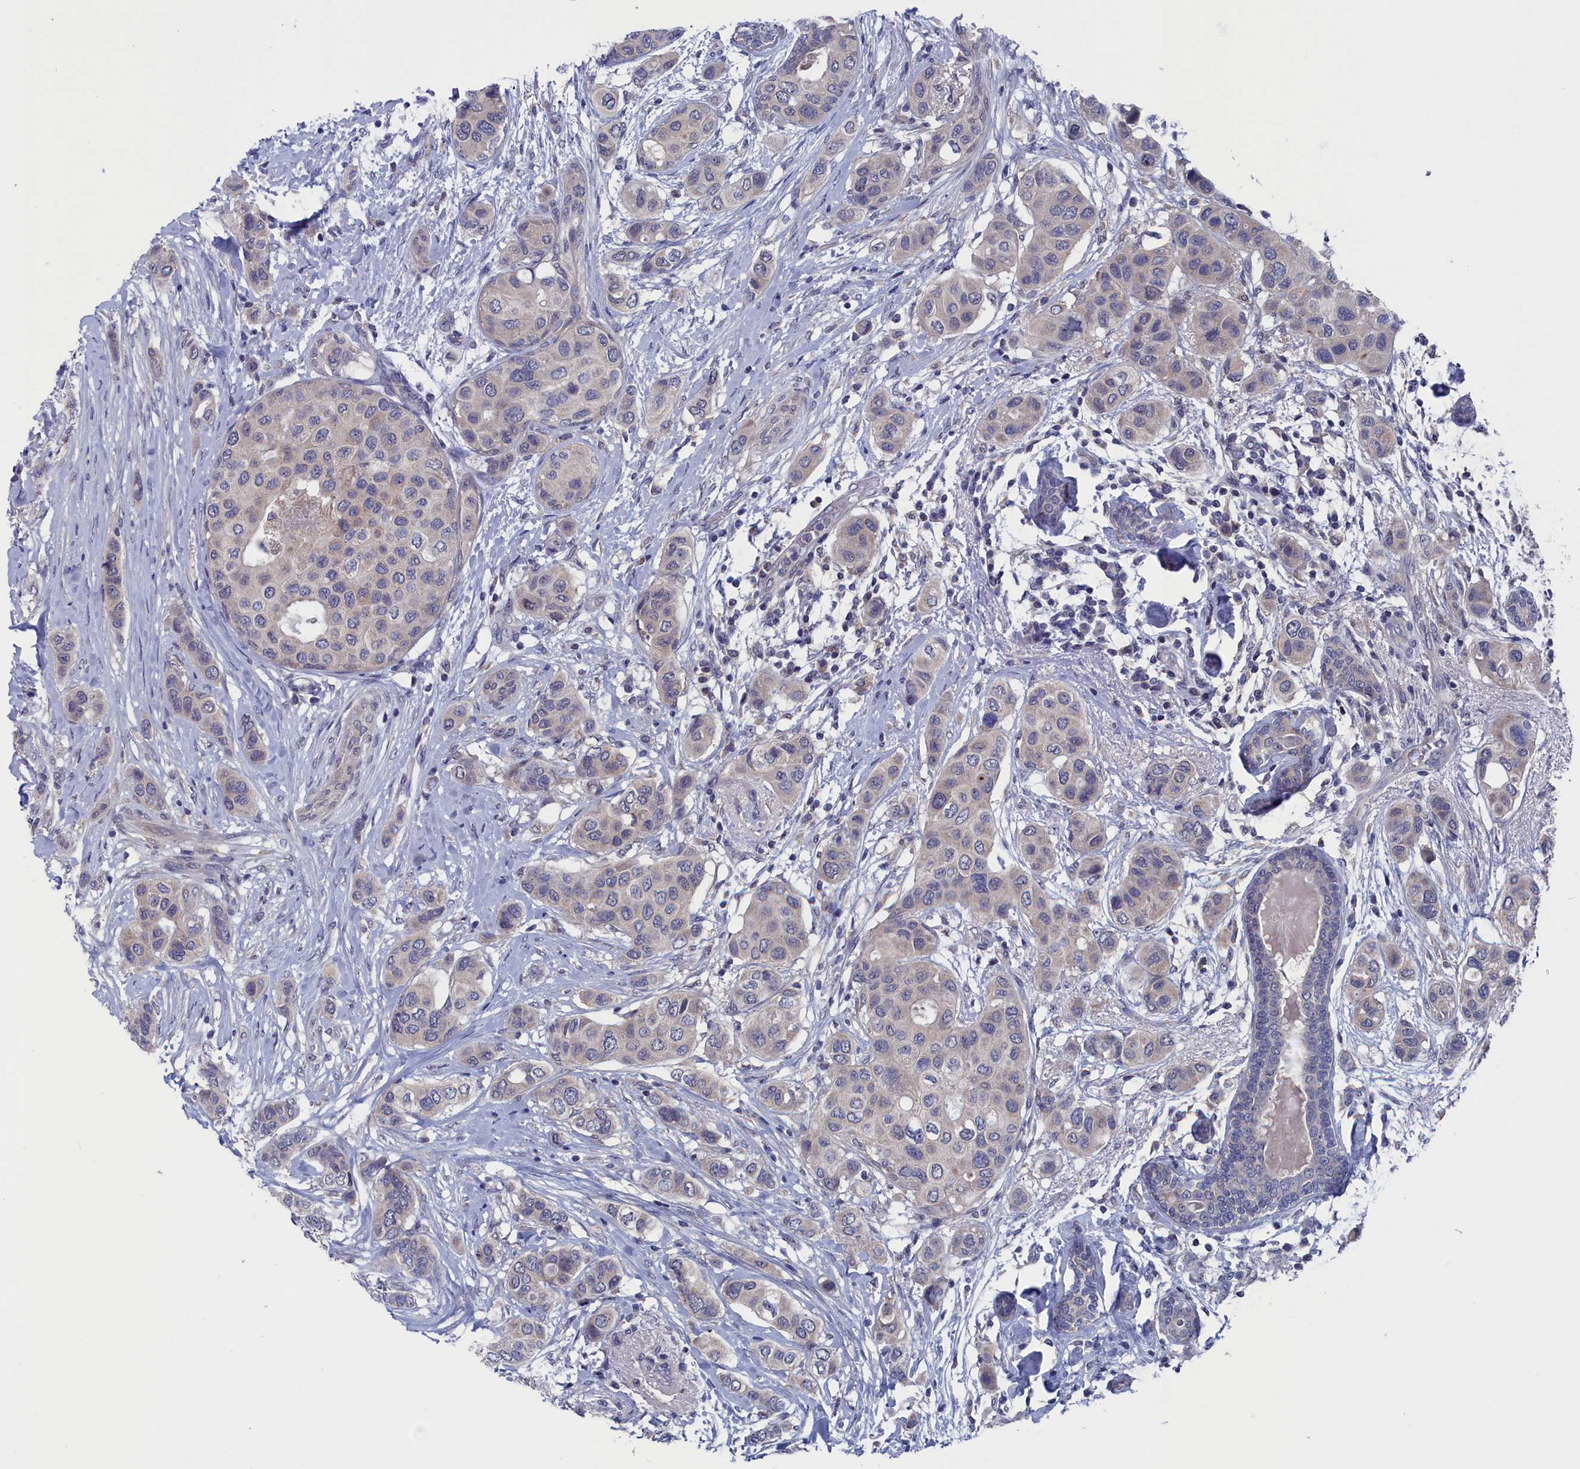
{"staining": {"intensity": "weak", "quantity": "25%-75%", "location": "cytoplasmic/membranous"}, "tissue": "breast cancer", "cell_type": "Tumor cells", "image_type": "cancer", "snomed": [{"axis": "morphology", "description": "Lobular carcinoma"}, {"axis": "topography", "description": "Breast"}], "caption": "Weak cytoplasmic/membranous staining for a protein is identified in about 25%-75% of tumor cells of lobular carcinoma (breast) using immunohistochemistry.", "gene": "SPATA13", "patient": {"sex": "female", "age": 51}}